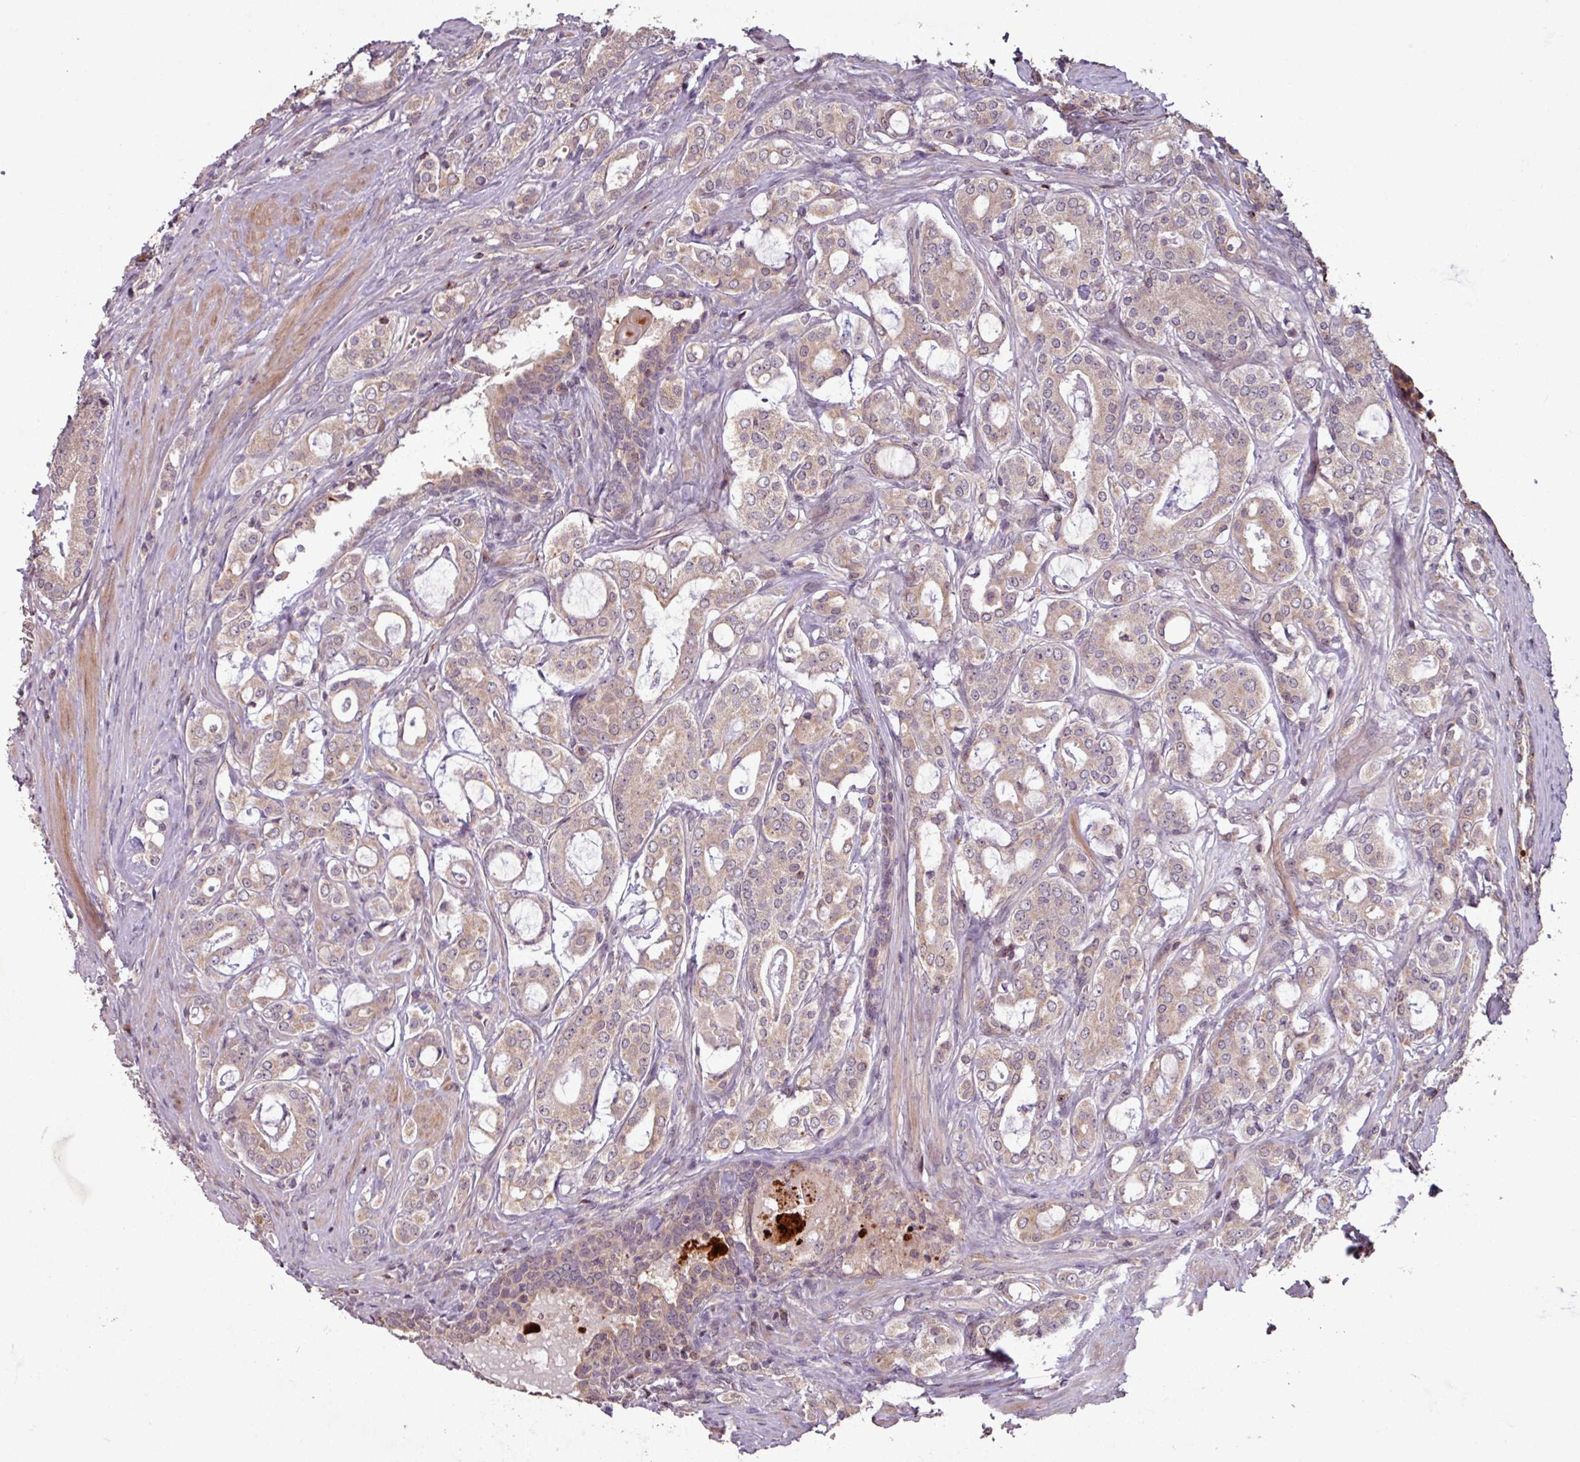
{"staining": {"intensity": "weak", "quantity": ">75%", "location": "cytoplasmic/membranous"}, "tissue": "prostate cancer", "cell_type": "Tumor cells", "image_type": "cancer", "snomed": [{"axis": "morphology", "description": "Adenocarcinoma, High grade"}, {"axis": "topography", "description": "Prostate"}], "caption": "High-magnification brightfield microscopy of prostate cancer (high-grade adenocarcinoma) stained with DAB (3,3'-diaminobenzidine) (brown) and counterstained with hematoxylin (blue). tumor cells exhibit weak cytoplasmic/membranous staining is present in approximately>75% of cells.", "gene": "OR6B1", "patient": {"sex": "male", "age": 63}}